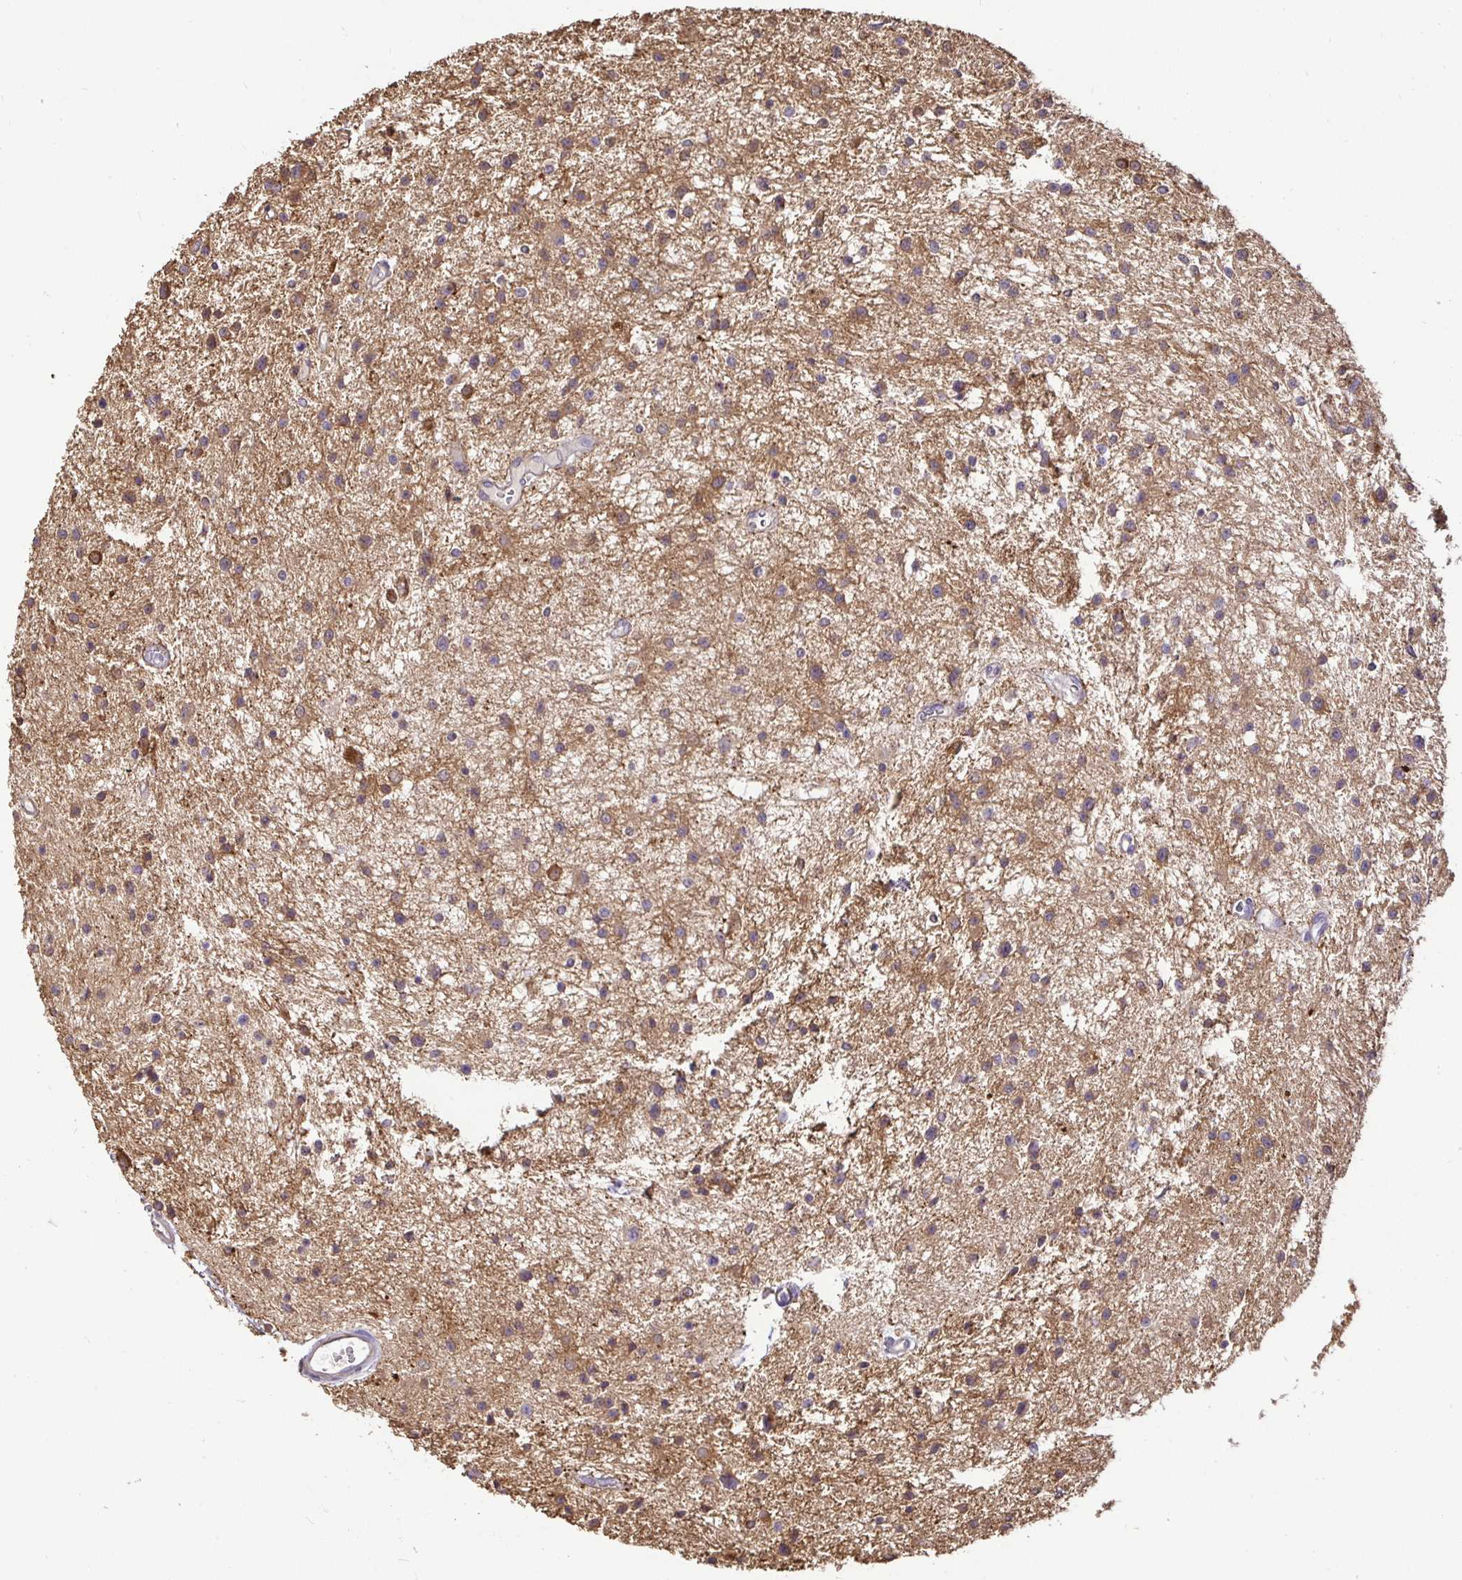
{"staining": {"intensity": "moderate", "quantity": ">75%", "location": "cytoplasmic/membranous"}, "tissue": "glioma", "cell_type": "Tumor cells", "image_type": "cancer", "snomed": [{"axis": "morphology", "description": "Glioma, malignant, Low grade"}, {"axis": "topography", "description": "Brain"}], "caption": "Immunohistochemical staining of glioma demonstrates medium levels of moderate cytoplasmic/membranous protein positivity in about >75% of tumor cells.", "gene": "MAPK8IP3", "patient": {"sex": "male", "age": 43}}